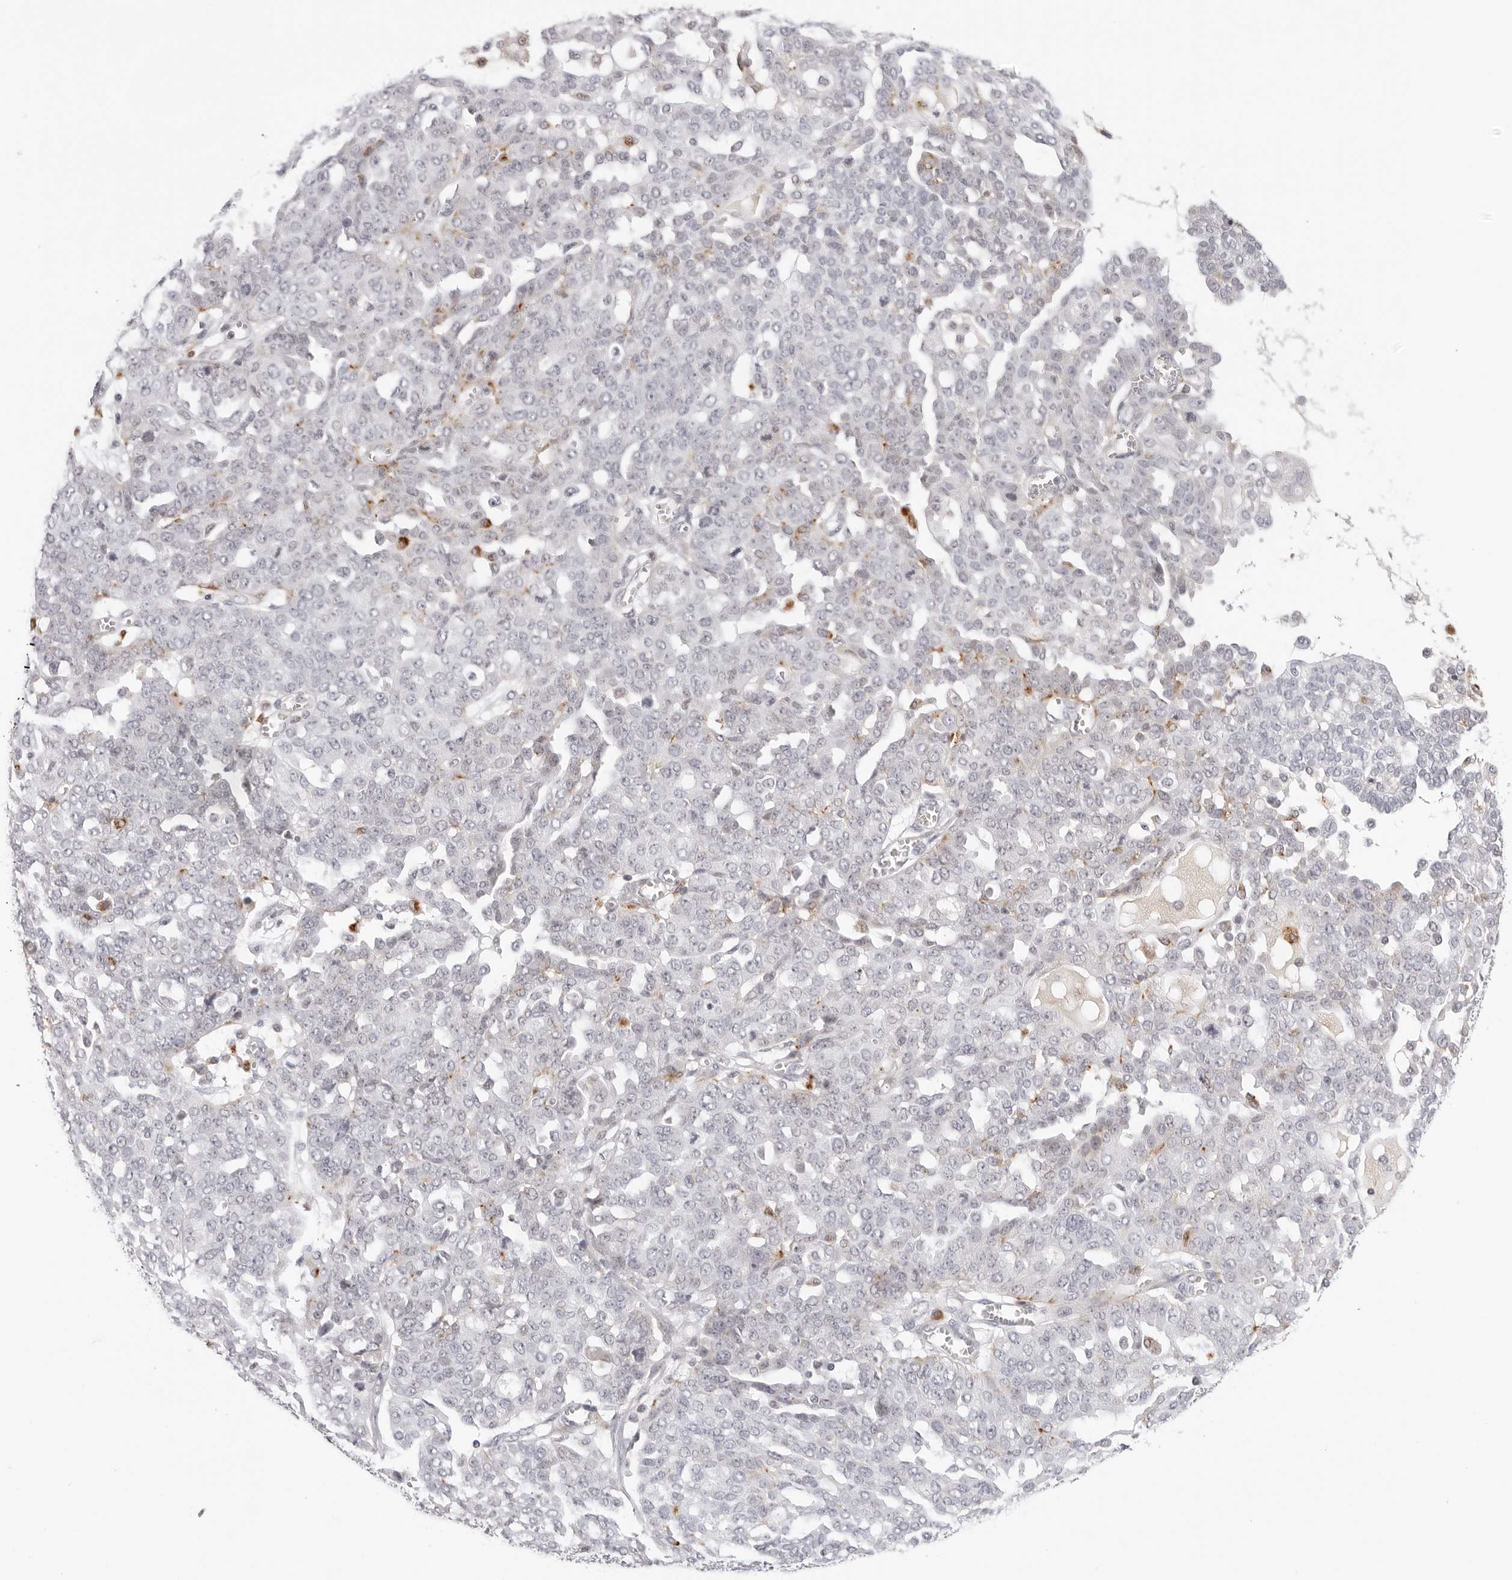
{"staining": {"intensity": "weak", "quantity": "<25%", "location": "cytoplasmic/membranous"}, "tissue": "ovarian cancer", "cell_type": "Tumor cells", "image_type": "cancer", "snomed": [{"axis": "morphology", "description": "Cystadenocarcinoma, serous, NOS"}, {"axis": "topography", "description": "Soft tissue"}, {"axis": "topography", "description": "Ovary"}], "caption": "Ovarian serous cystadenocarcinoma stained for a protein using immunohistochemistry (IHC) displays no positivity tumor cells.", "gene": "STRADB", "patient": {"sex": "female", "age": 57}}